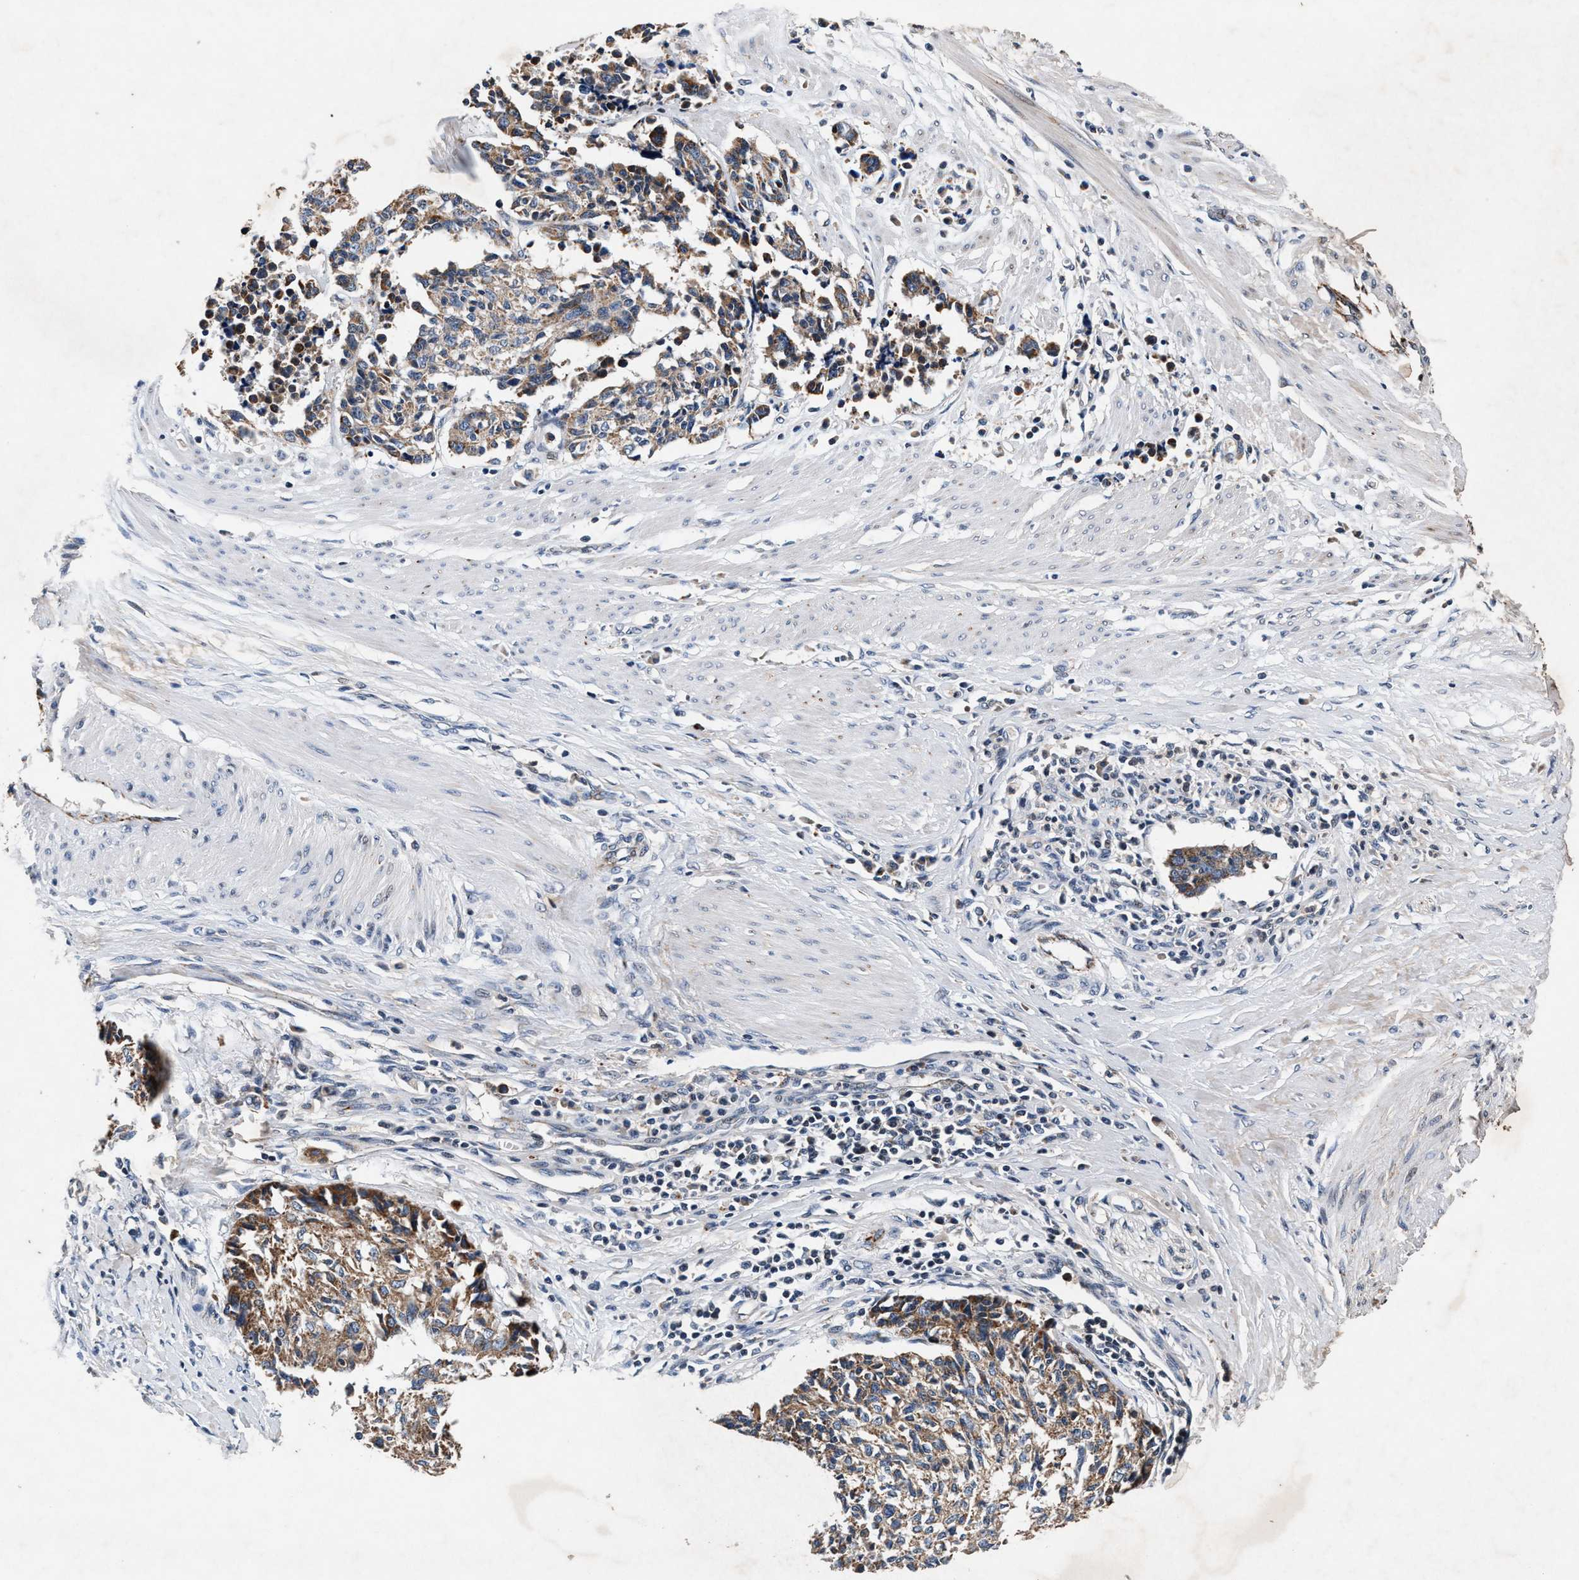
{"staining": {"intensity": "moderate", "quantity": ">75%", "location": "cytoplasmic/membranous"}, "tissue": "cervical cancer", "cell_type": "Tumor cells", "image_type": "cancer", "snomed": [{"axis": "morphology", "description": "Normal tissue, NOS"}, {"axis": "morphology", "description": "Squamous cell carcinoma, NOS"}, {"axis": "topography", "description": "Cervix"}], "caption": "IHC (DAB (3,3'-diaminobenzidine)) staining of cervical cancer exhibits moderate cytoplasmic/membranous protein staining in about >75% of tumor cells. (DAB IHC, brown staining for protein, blue staining for nuclei).", "gene": "PKD2L1", "patient": {"sex": "female", "age": 35}}